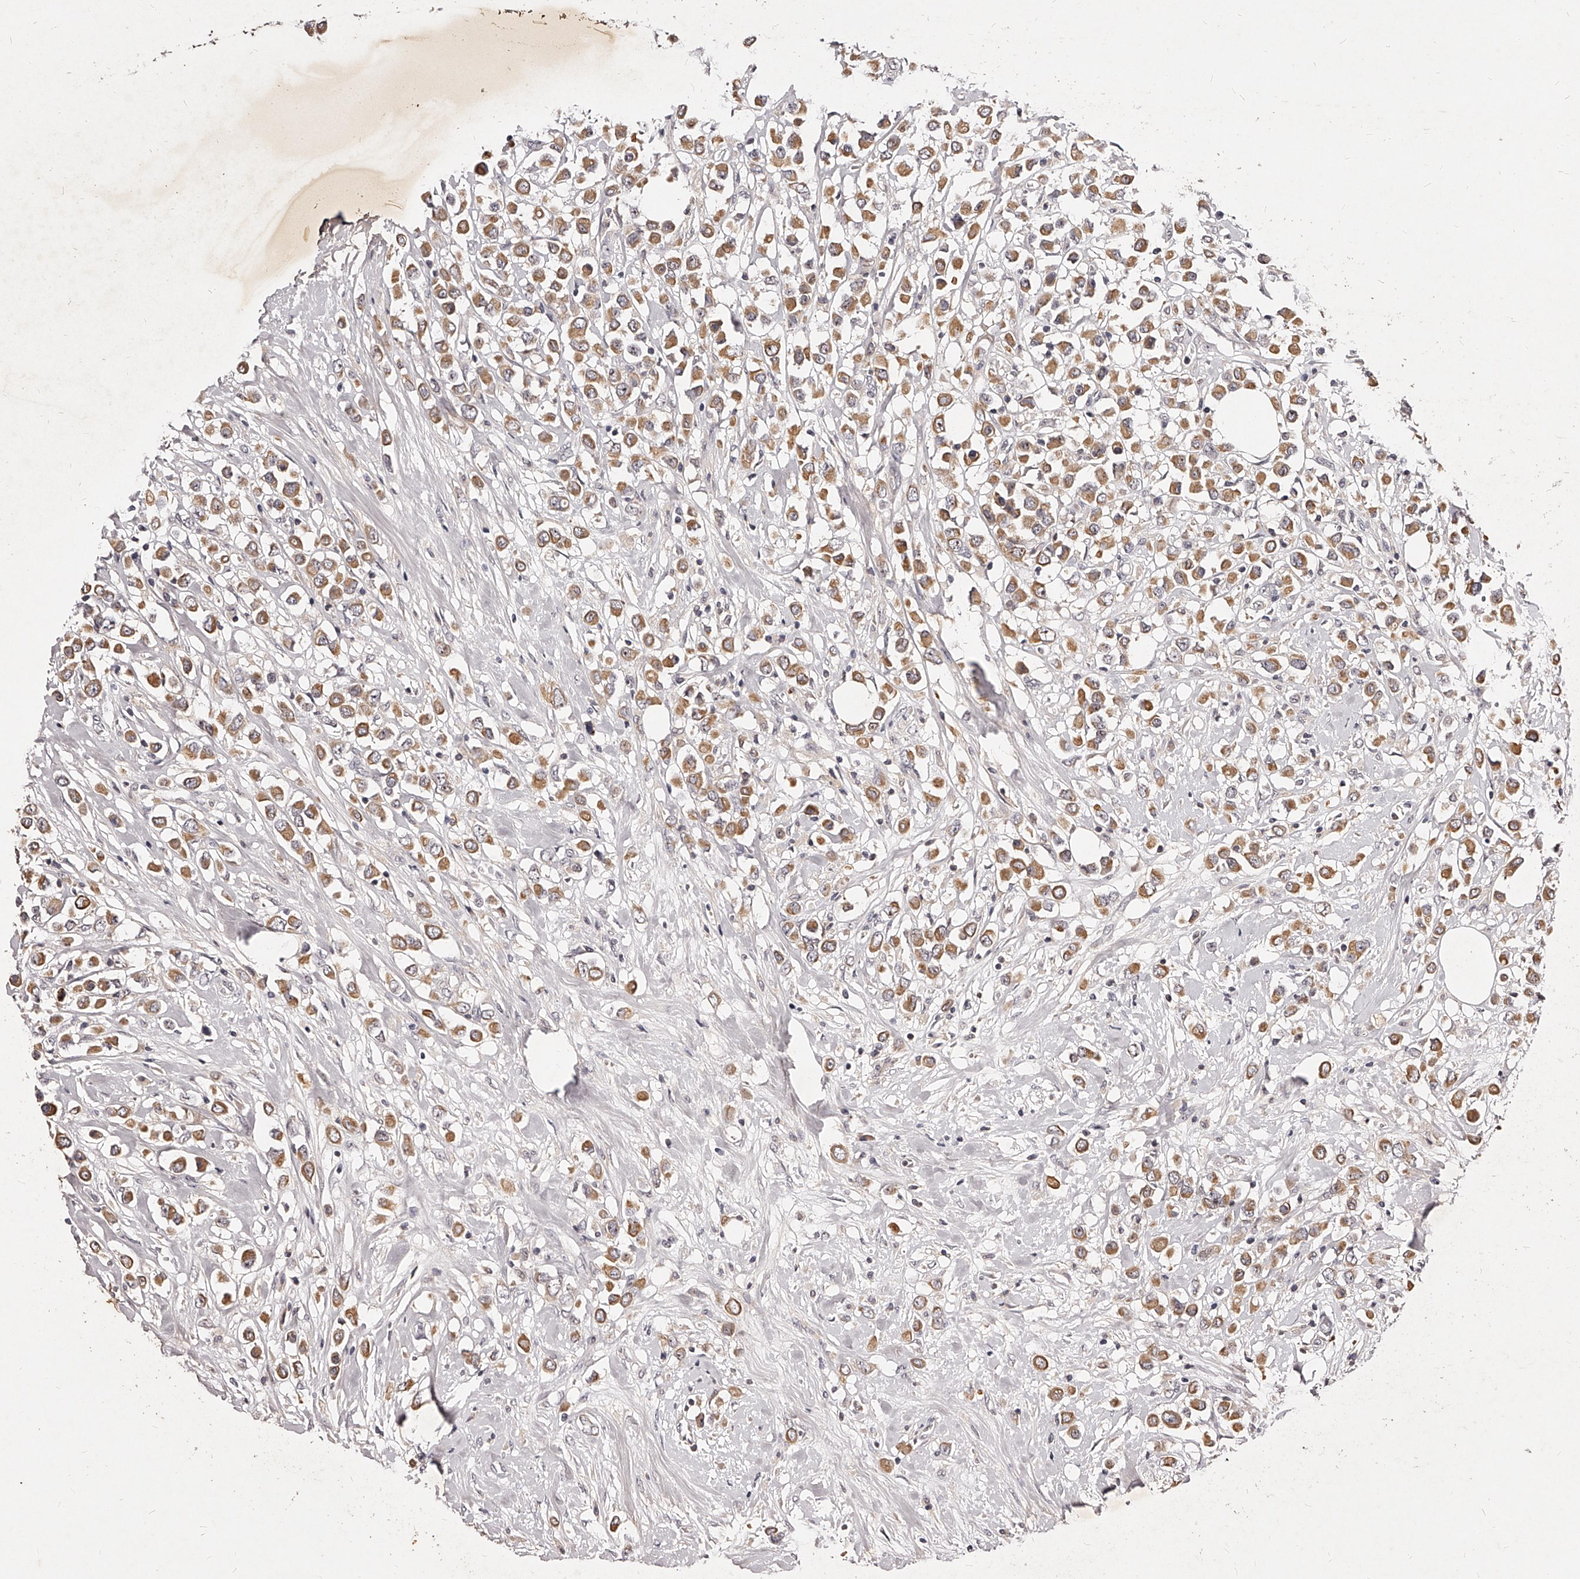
{"staining": {"intensity": "moderate", "quantity": ">75%", "location": "cytoplasmic/membranous"}, "tissue": "breast cancer", "cell_type": "Tumor cells", "image_type": "cancer", "snomed": [{"axis": "morphology", "description": "Duct carcinoma"}, {"axis": "topography", "description": "Breast"}], "caption": "High-power microscopy captured an immunohistochemistry photomicrograph of infiltrating ductal carcinoma (breast), revealing moderate cytoplasmic/membranous staining in approximately >75% of tumor cells. Using DAB (3,3'-diaminobenzidine) (brown) and hematoxylin (blue) stains, captured at high magnification using brightfield microscopy.", "gene": "PHACTR1", "patient": {"sex": "female", "age": 61}}